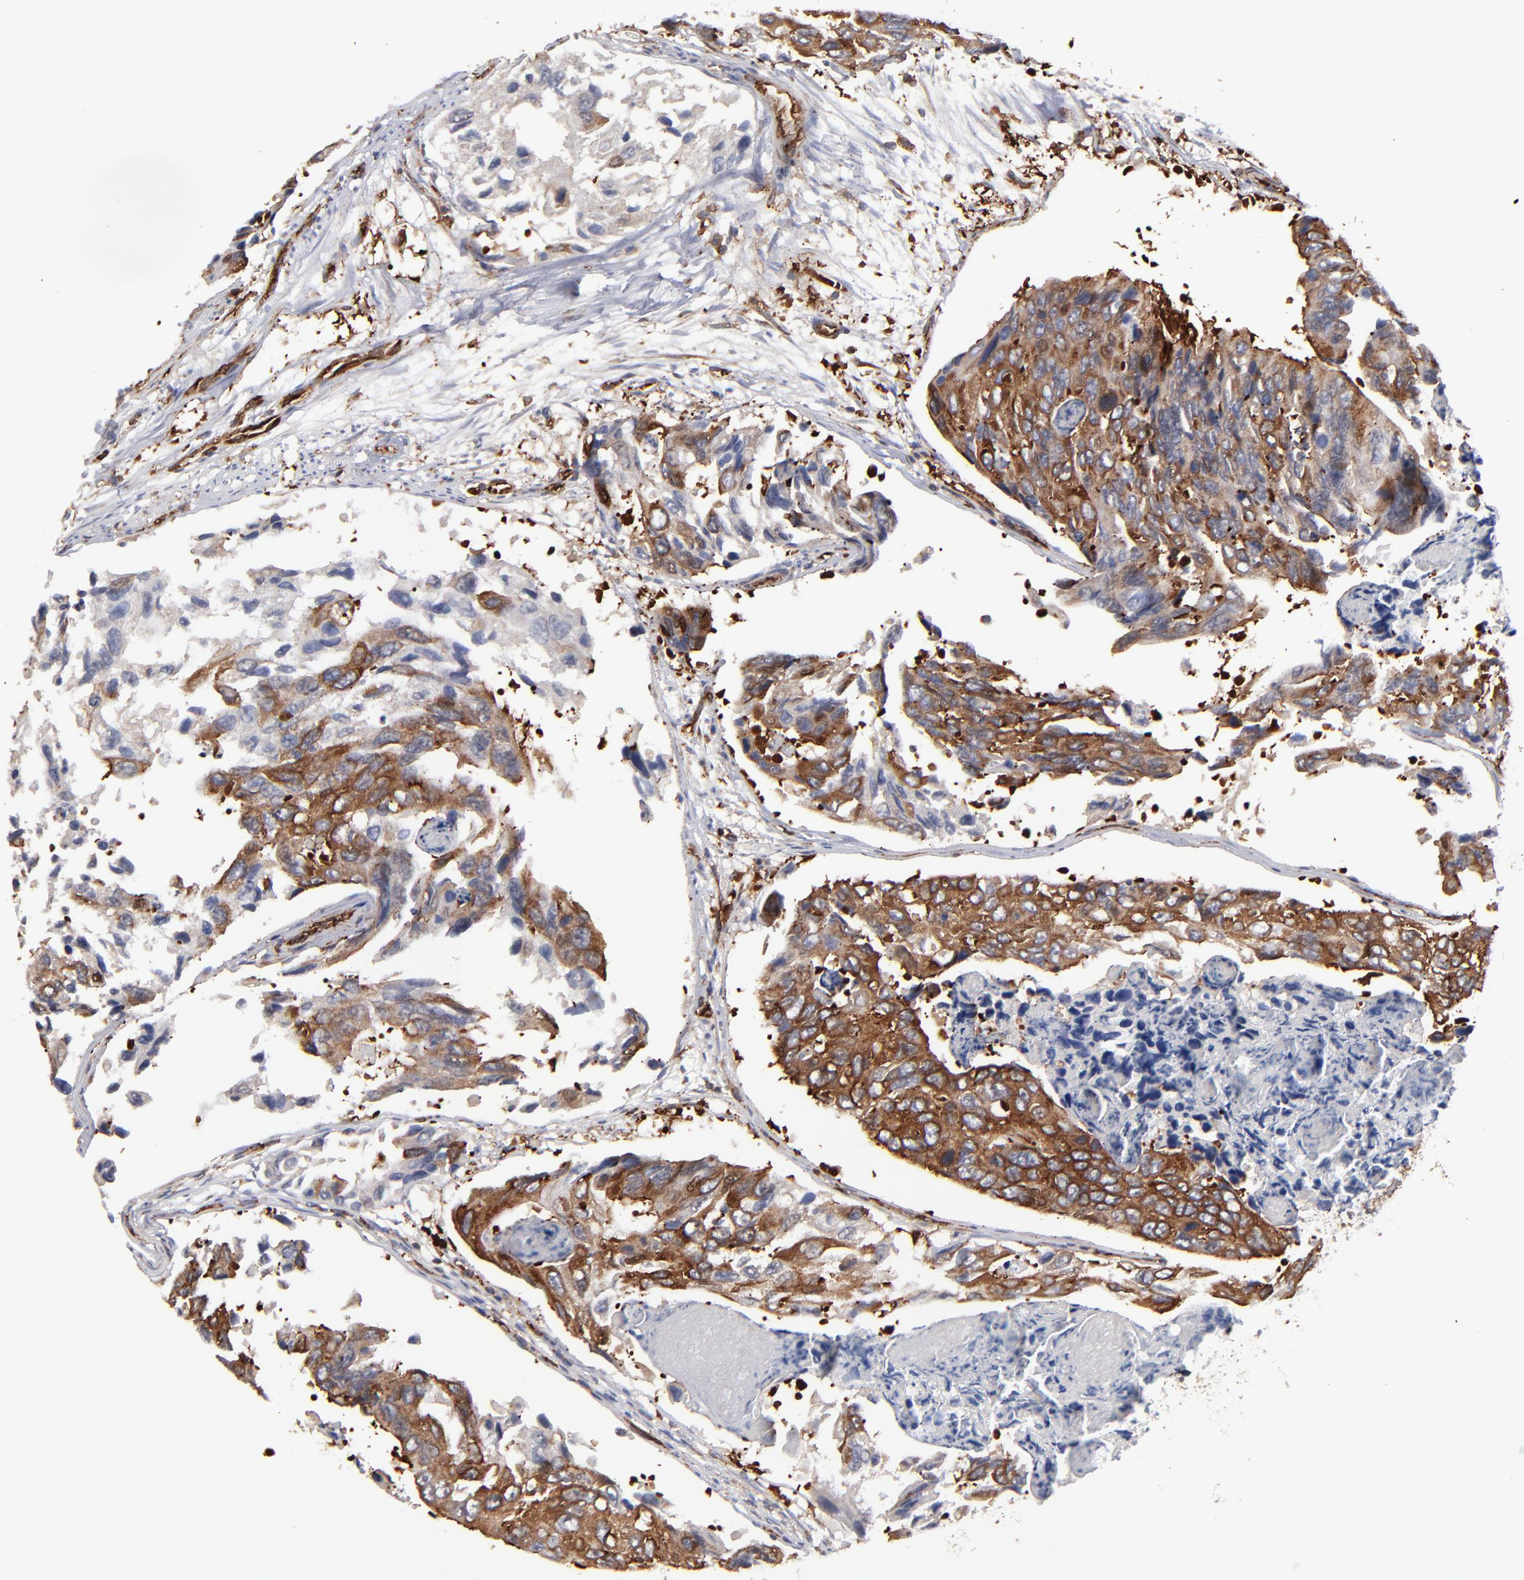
{"staining": {"intensity": "strong", "quantity": ">75%", "location": "cytoplasmic/membranous"}, "tissue": "colorectal cancer", "cell_type": "Tumor cells", "image_type": "cancer", "snomed": [{"axis": "morphology", "description": "Adenocarcinoma, NOS"}, {"axis": "topography", "description": "Colon"}], "caption": "Adenocarcinoma (colorectal) tissue demonstrates strong cytoplasmic/membranous staining in about >75% of tumor cells, visualized by immunohistochemistry.", "gene": "KTN1", "patient": {"sex": "female", "age": 86}}